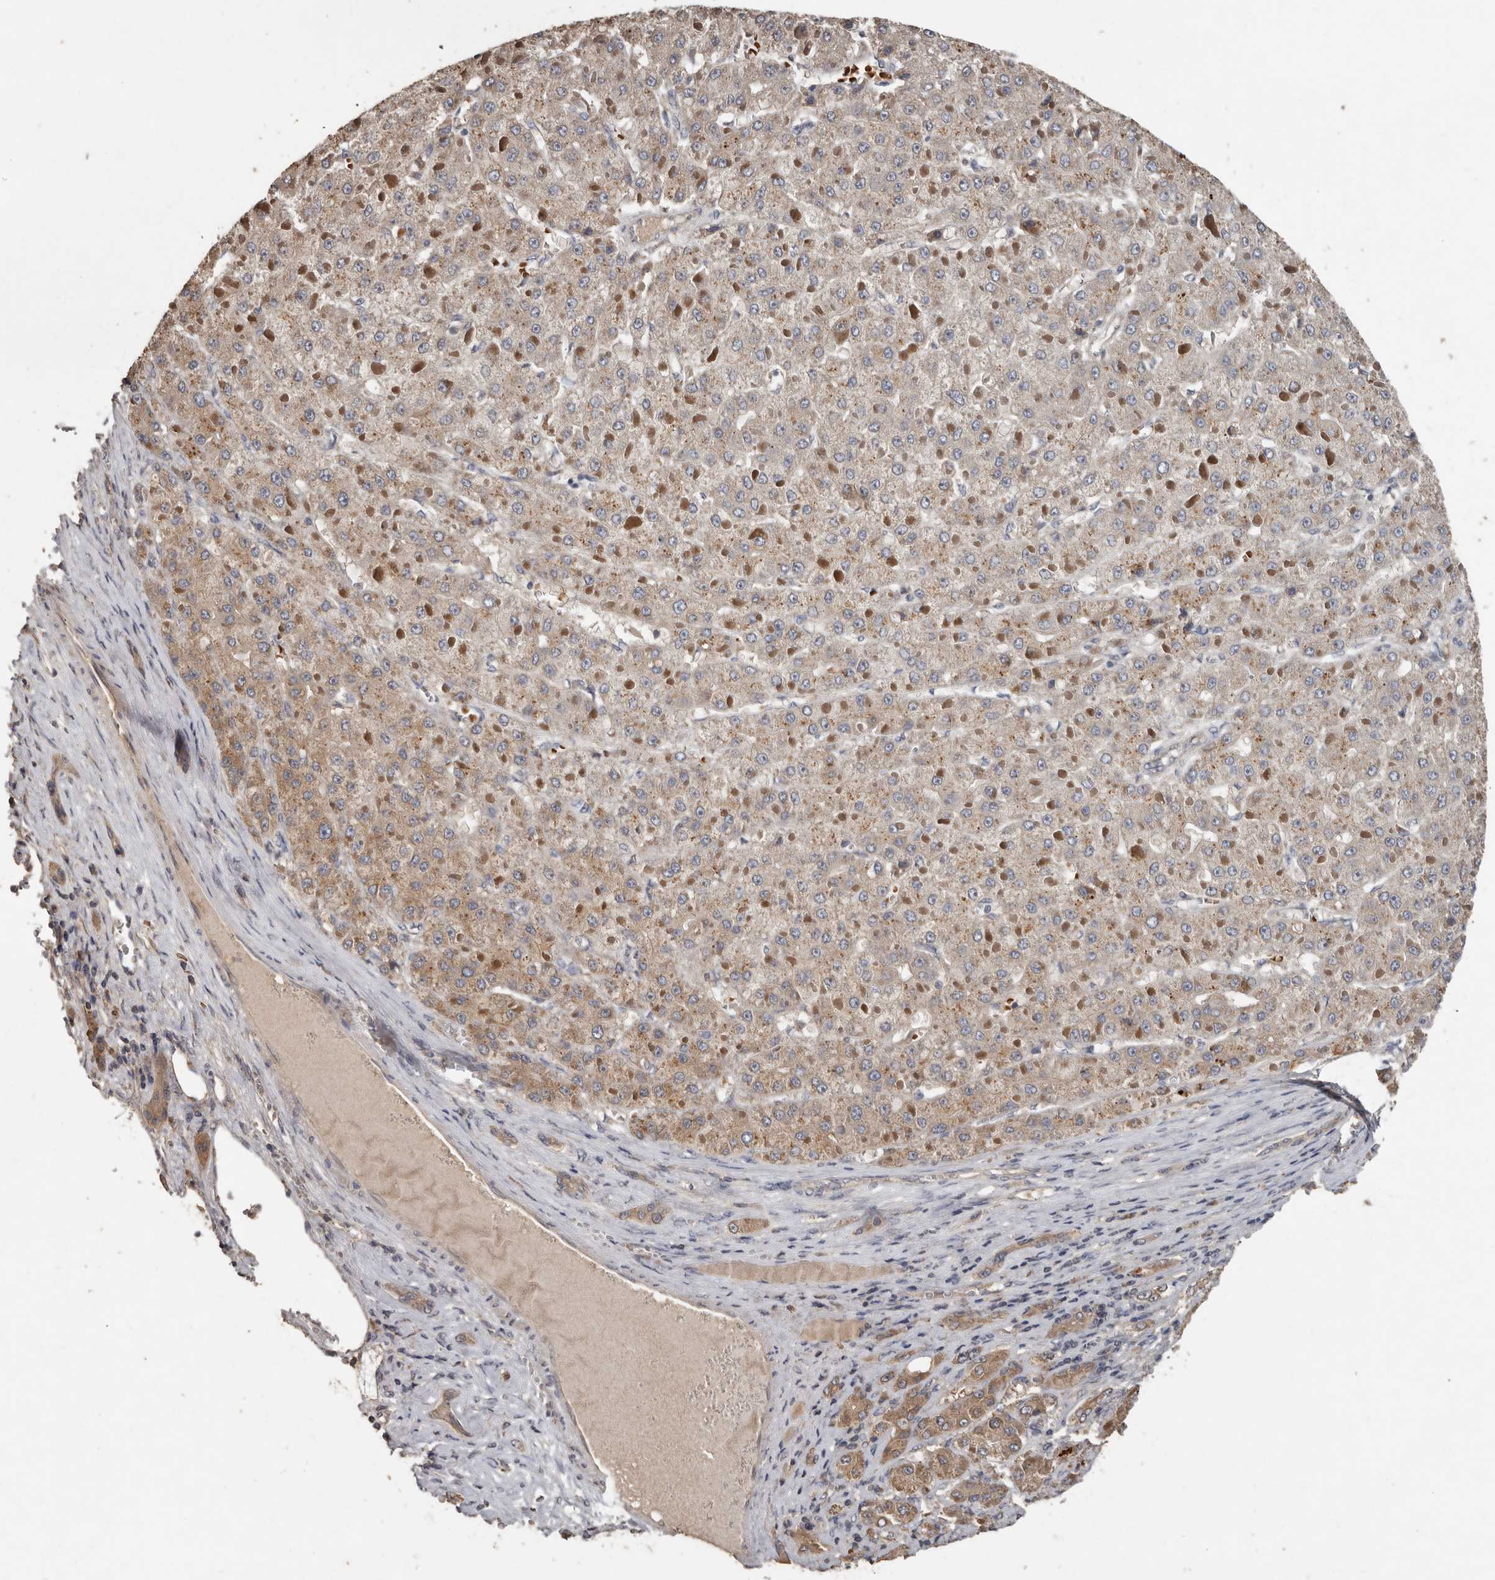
{"staining": {"intensity": "weak", "quantity": ">75%", "location": "cytoplasmic/membranous"}, "tissue": "liver cancer", "cell_type": "Tumor cells", "image_type": "cancer", "snomed": [{"axis": "morphology", "description": "Carcinoma, Hepatocellular, NOS"}, {"axis": "topography", "description": "Liver"}], "caption": "A brown stain labels weak cytoplasmic/membranous positivity of a protein in human liver hepatocellular carcinoma tumor cells. Nuclei are stained in blue.", "gene": "KIF26B", "patient": {"sex": "female", "age": 73}}